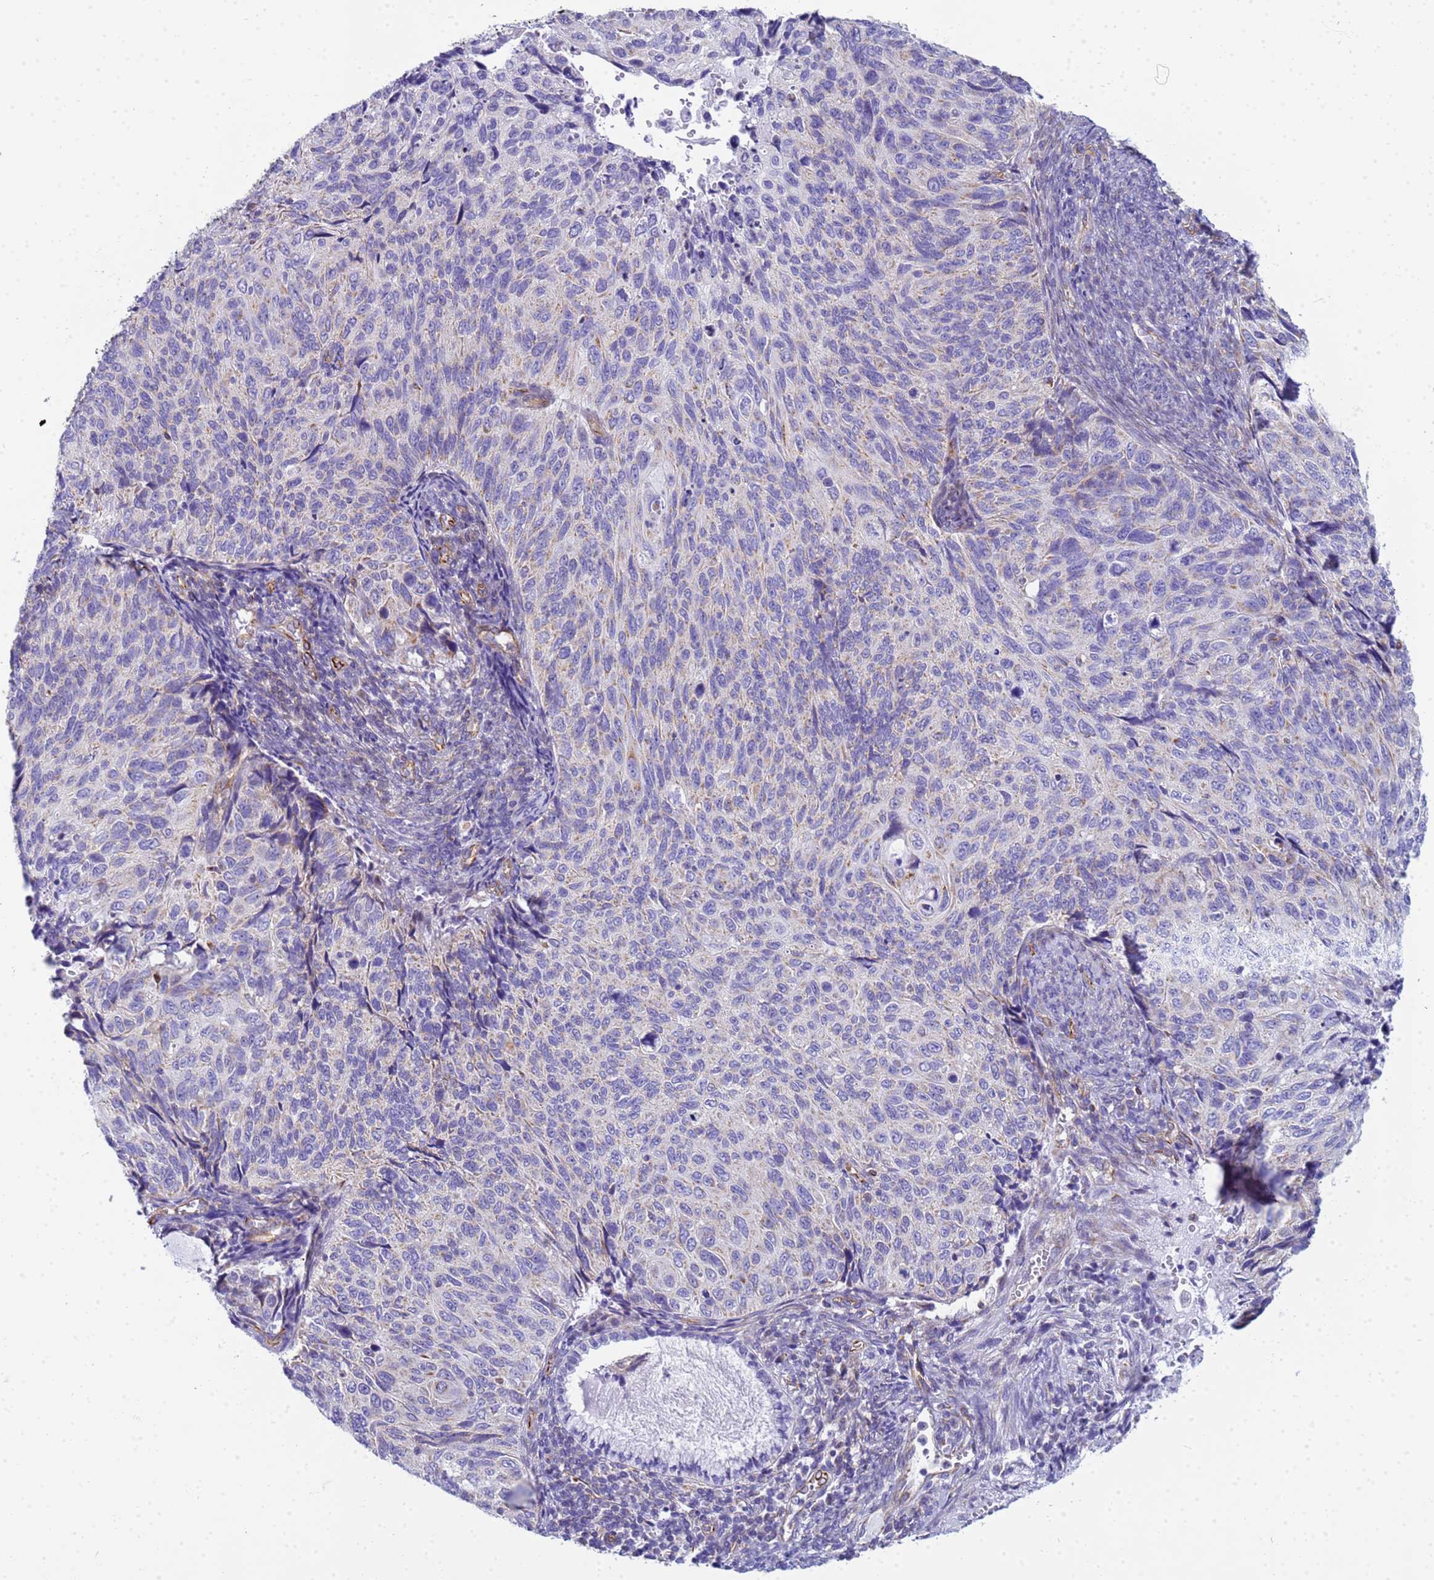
{"staining": {"intensity": "negative", "quantity": "none", "location": "none"}, "tissue": "cervical cancer", "cell_type": "Tumor cells", "image_type": "cancer", "snomed": [{"axis": "morphology", "description": "Squamous cell carcinoma, NOS"}, {"axis": "topography", "description": "Cervix"}], "caption": "DAB immunohistochemical staining of squamous cell carcinoma (cervical) demonstrates no significant positivity in tumor cells.", "gene": "UBXN2B", "patient": {"sex": "female", "age": 70}}